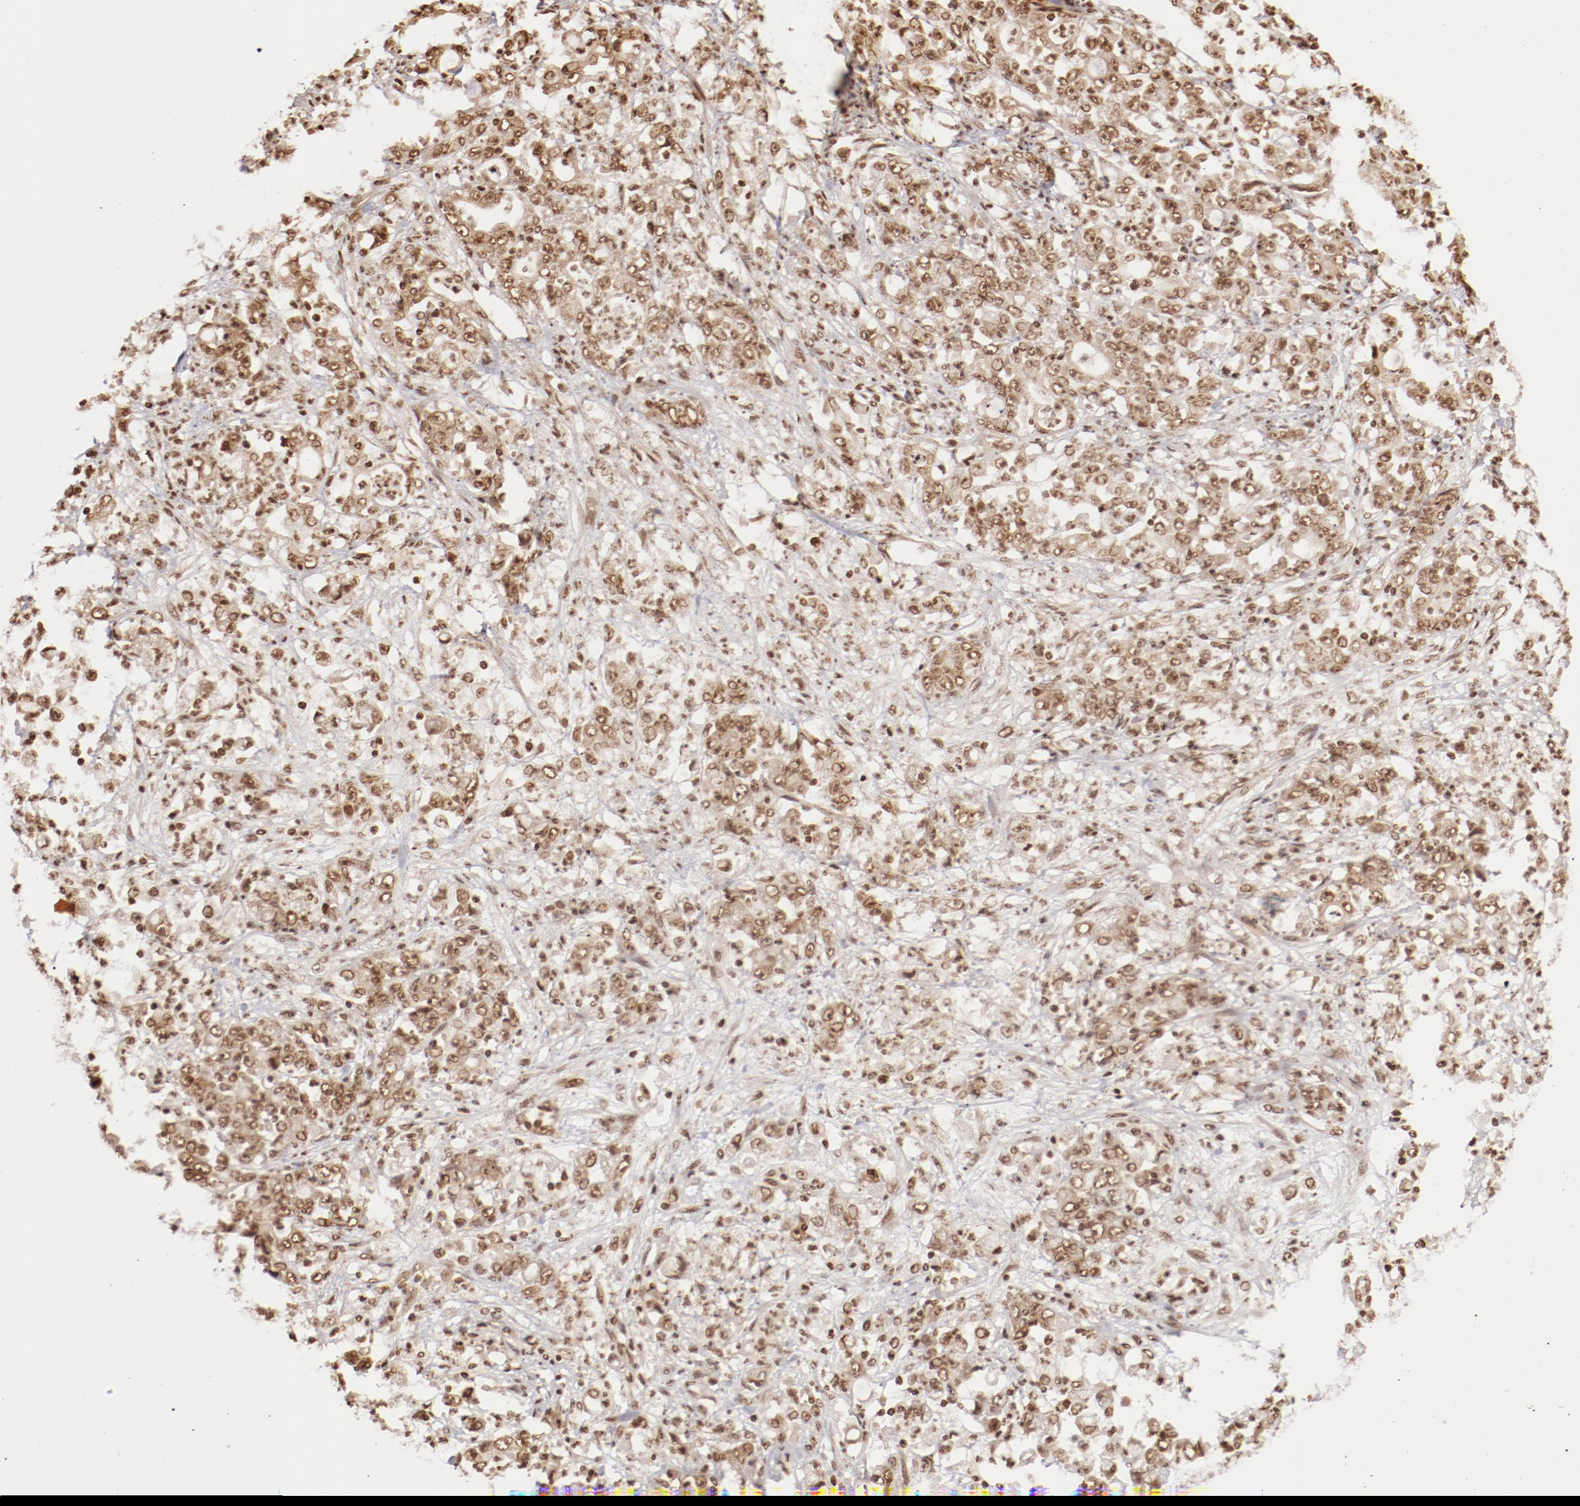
{"staining": {"intensity": "moderate", "quantity": ">75%", "location": "nuclear"}, "tissue": "stomach cancer", "cell_type": "Tumor cells", "image_type": "cancer", "snomed": [{"axis": "morphology", "description": "Adenocarcinoma, NOS"}, {"axis": "topography", "description": "Stomach, lower"}], "caption": "Immunohistochemical staining of stomach cancer (adenocarcinoma) shows medium levels of moderate nuclear protein expression in about >75% of tumor cells. (brown staining indicates protein expression, while blue staining denotes nuclei).", "gene": "ABL2", "patient": {"sex": "female", "age": 71}}